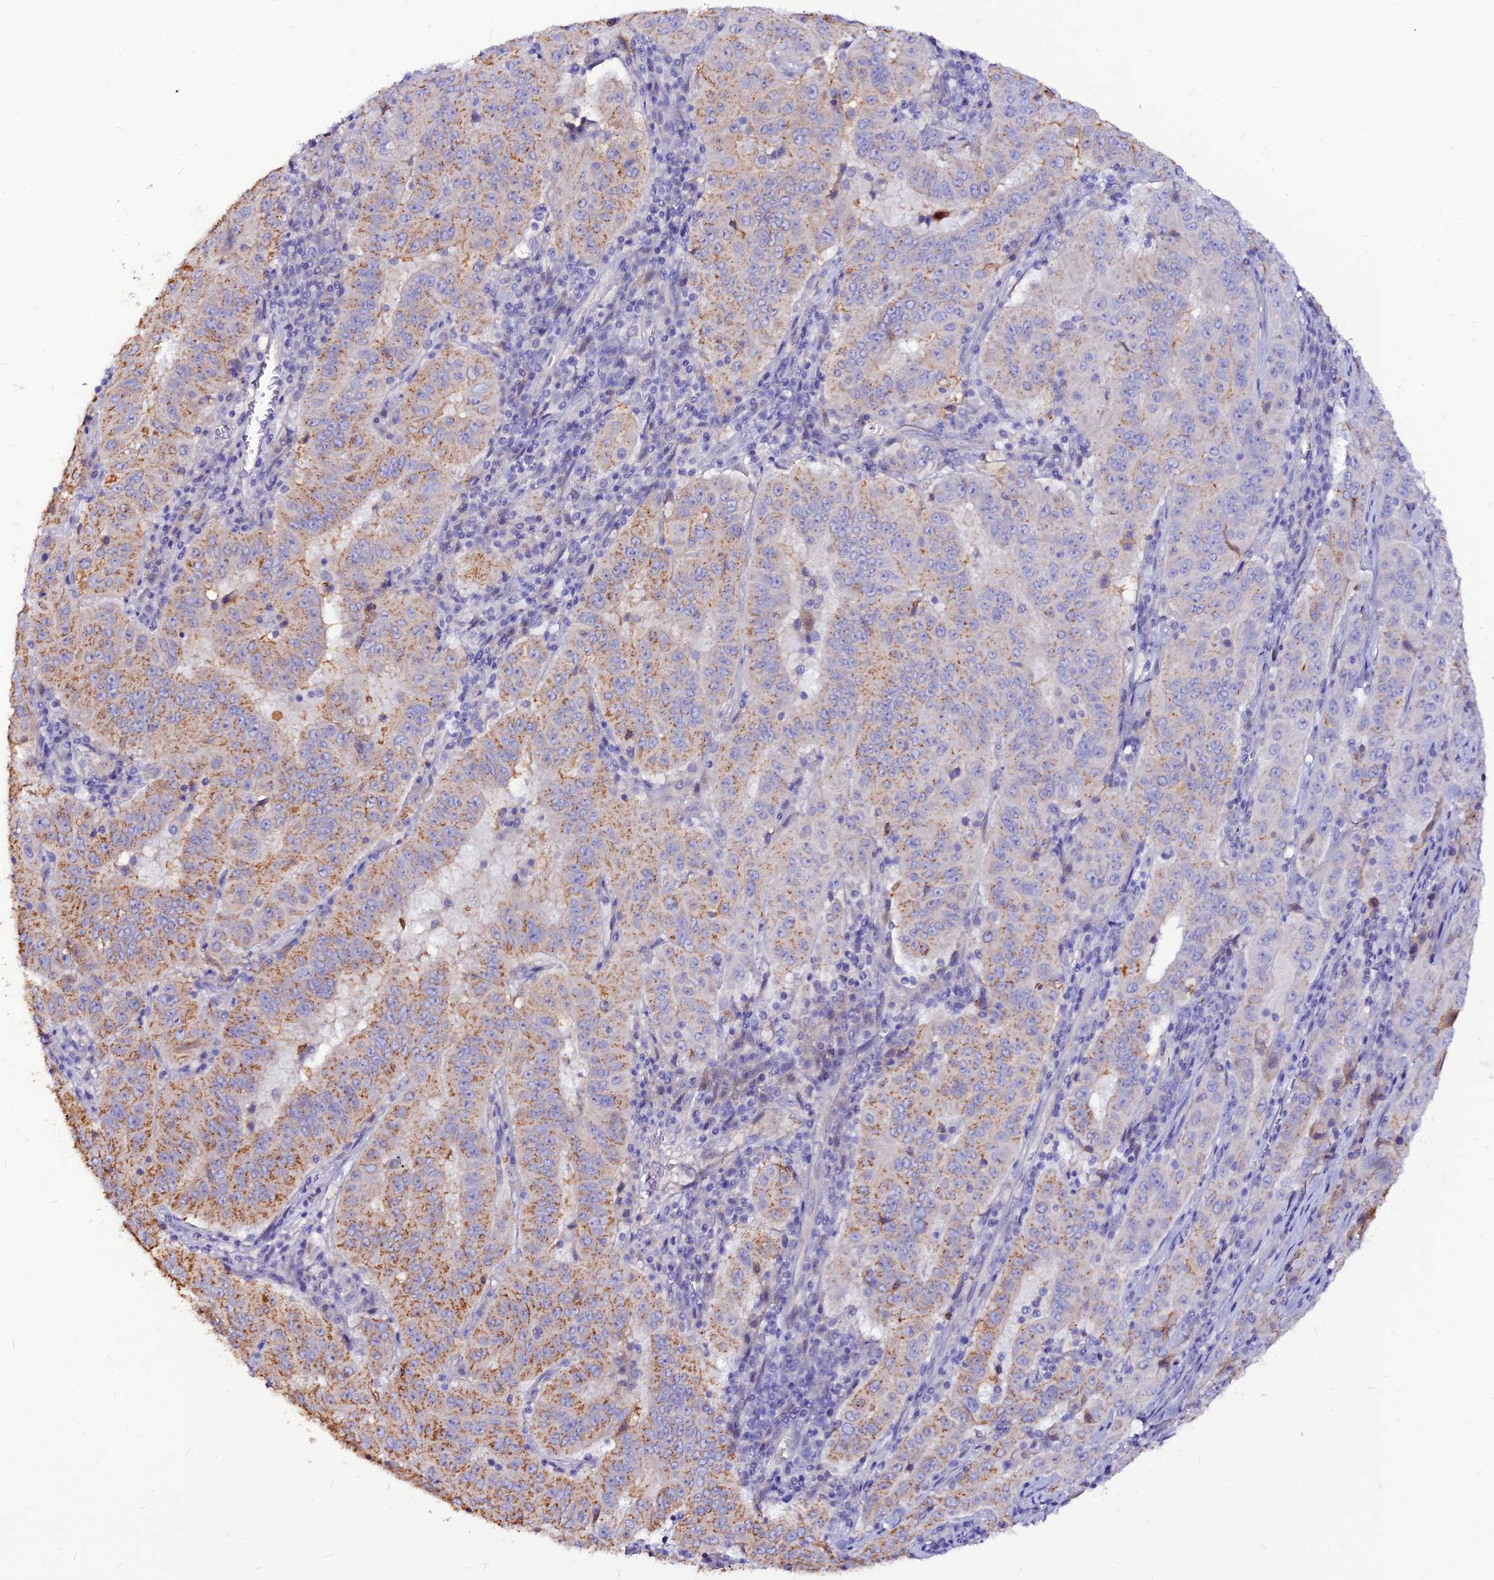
{"staining": {"intensity": "moderate", "quantity": "25%-75%", "location": "cytoplasmic/membranous"}, "tissue": "pancreatic cancer", "cell_type": "Tumor cells", "image_type": "cancer", "snomed": [{"axis": "morphology", "description": "Adenocarcinoma, NOS"}, {"axis": "topography", "description": "Pancreas"}], "caption": "Protein analysis of pancreatic adenocarcinoma tissue shows moderate cytoplasmic/membranous staining in about 25%-75% of tumor cells. (DAB = brown stain, brightfield microscopy at high magnification).", "gene": "CZIB", "patient": {"sex": "male", "age": 63}}